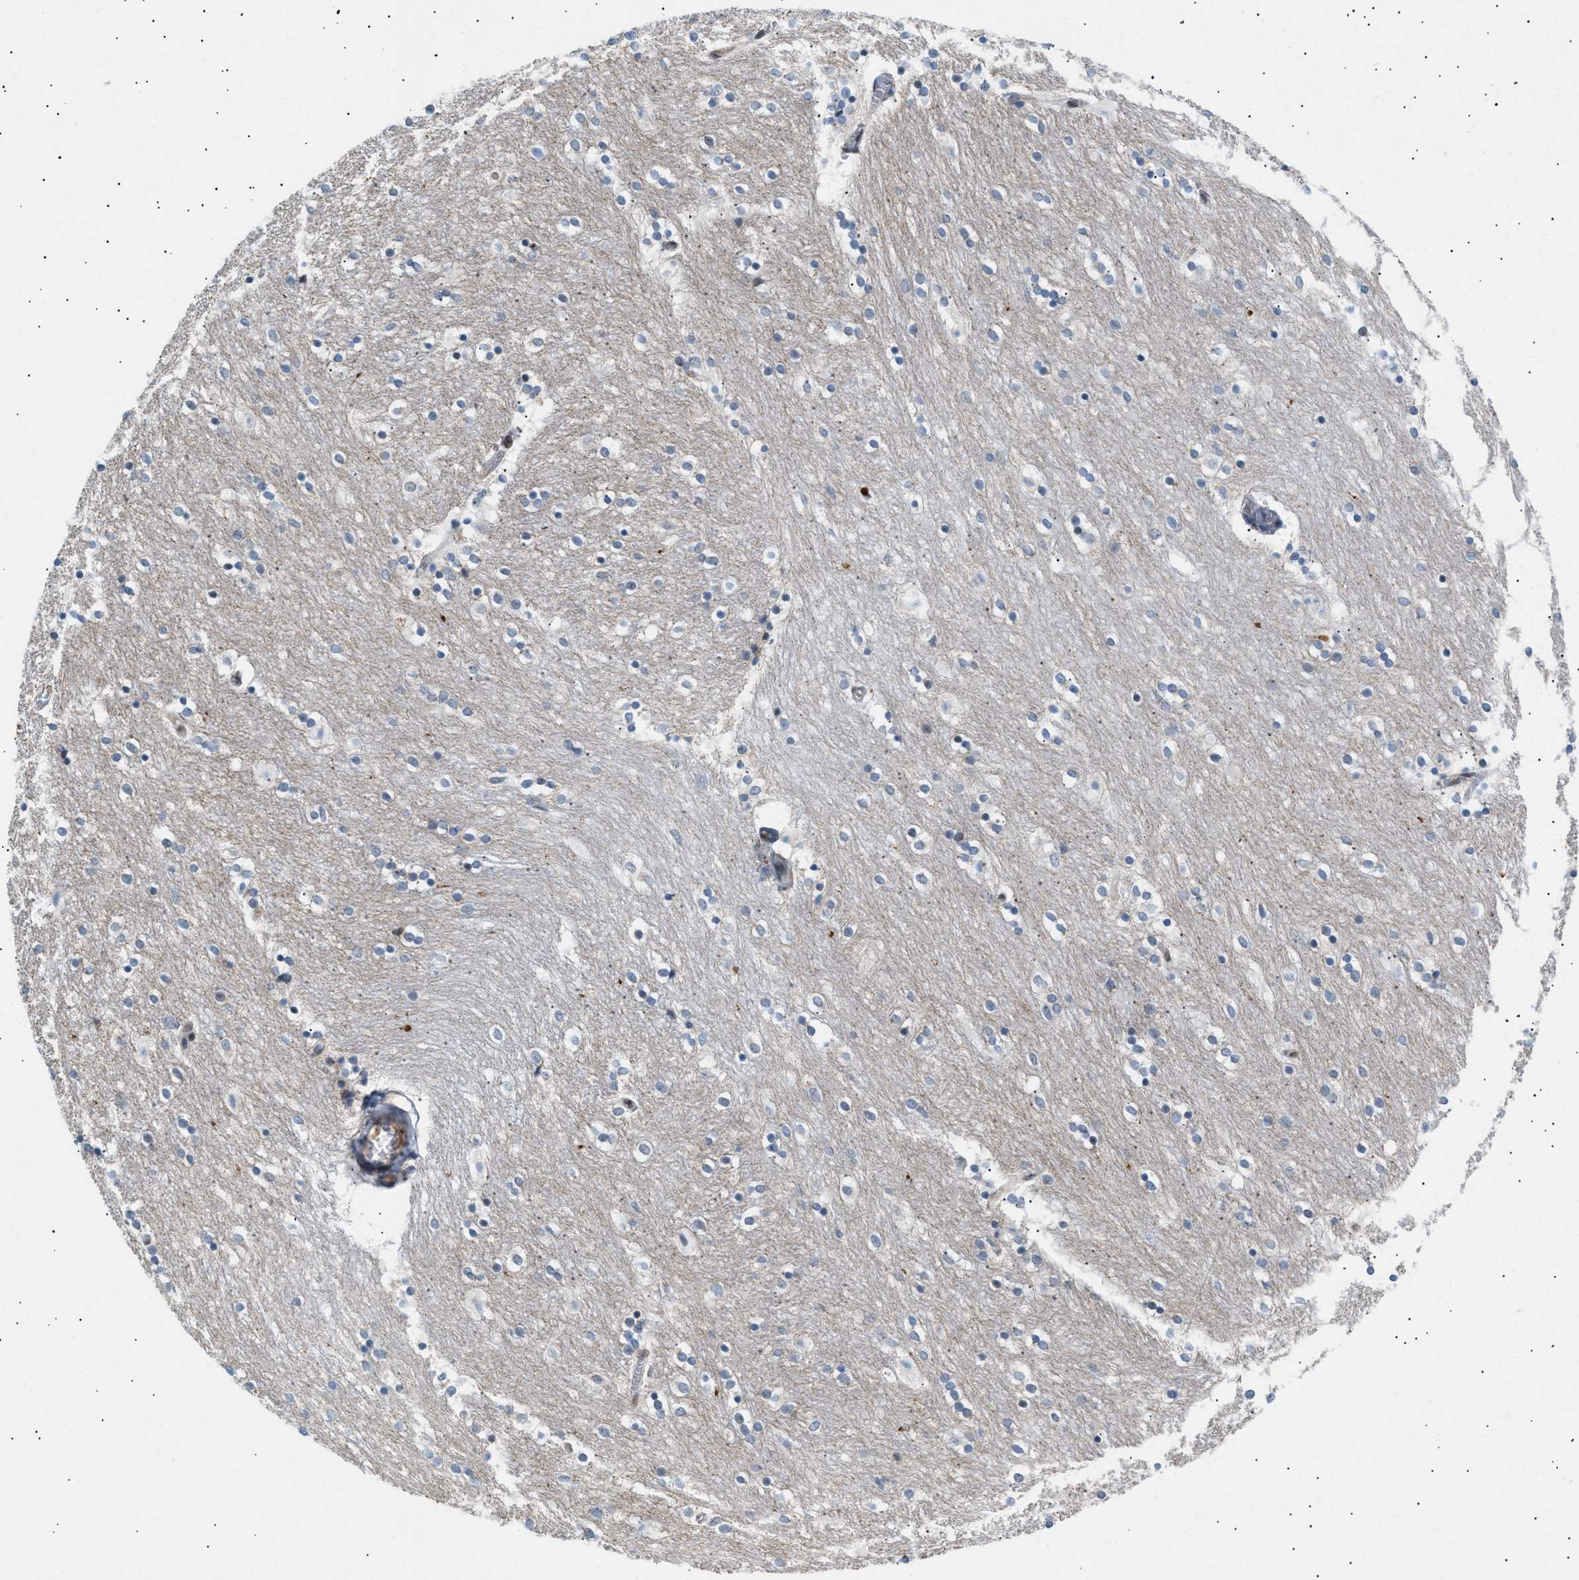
{"staining": {"intensity": "moderate", "quantity": "<25%", "location": "nuclear"}, "tissue": "caudate", "cell_type": "Glial cells", "image_type": "normal", "snomed": [{"axis": "morphology", "description": "Normal tissue, NOS"}, {"axis": "topography", "description": "Lateral ventricle wall"}], "caption": "Moderate nuclear staining is identified in about <25% of glial cells in normal caudate.", "gene": "PPARD", "patient": {"sex": "female", "age": 54}}